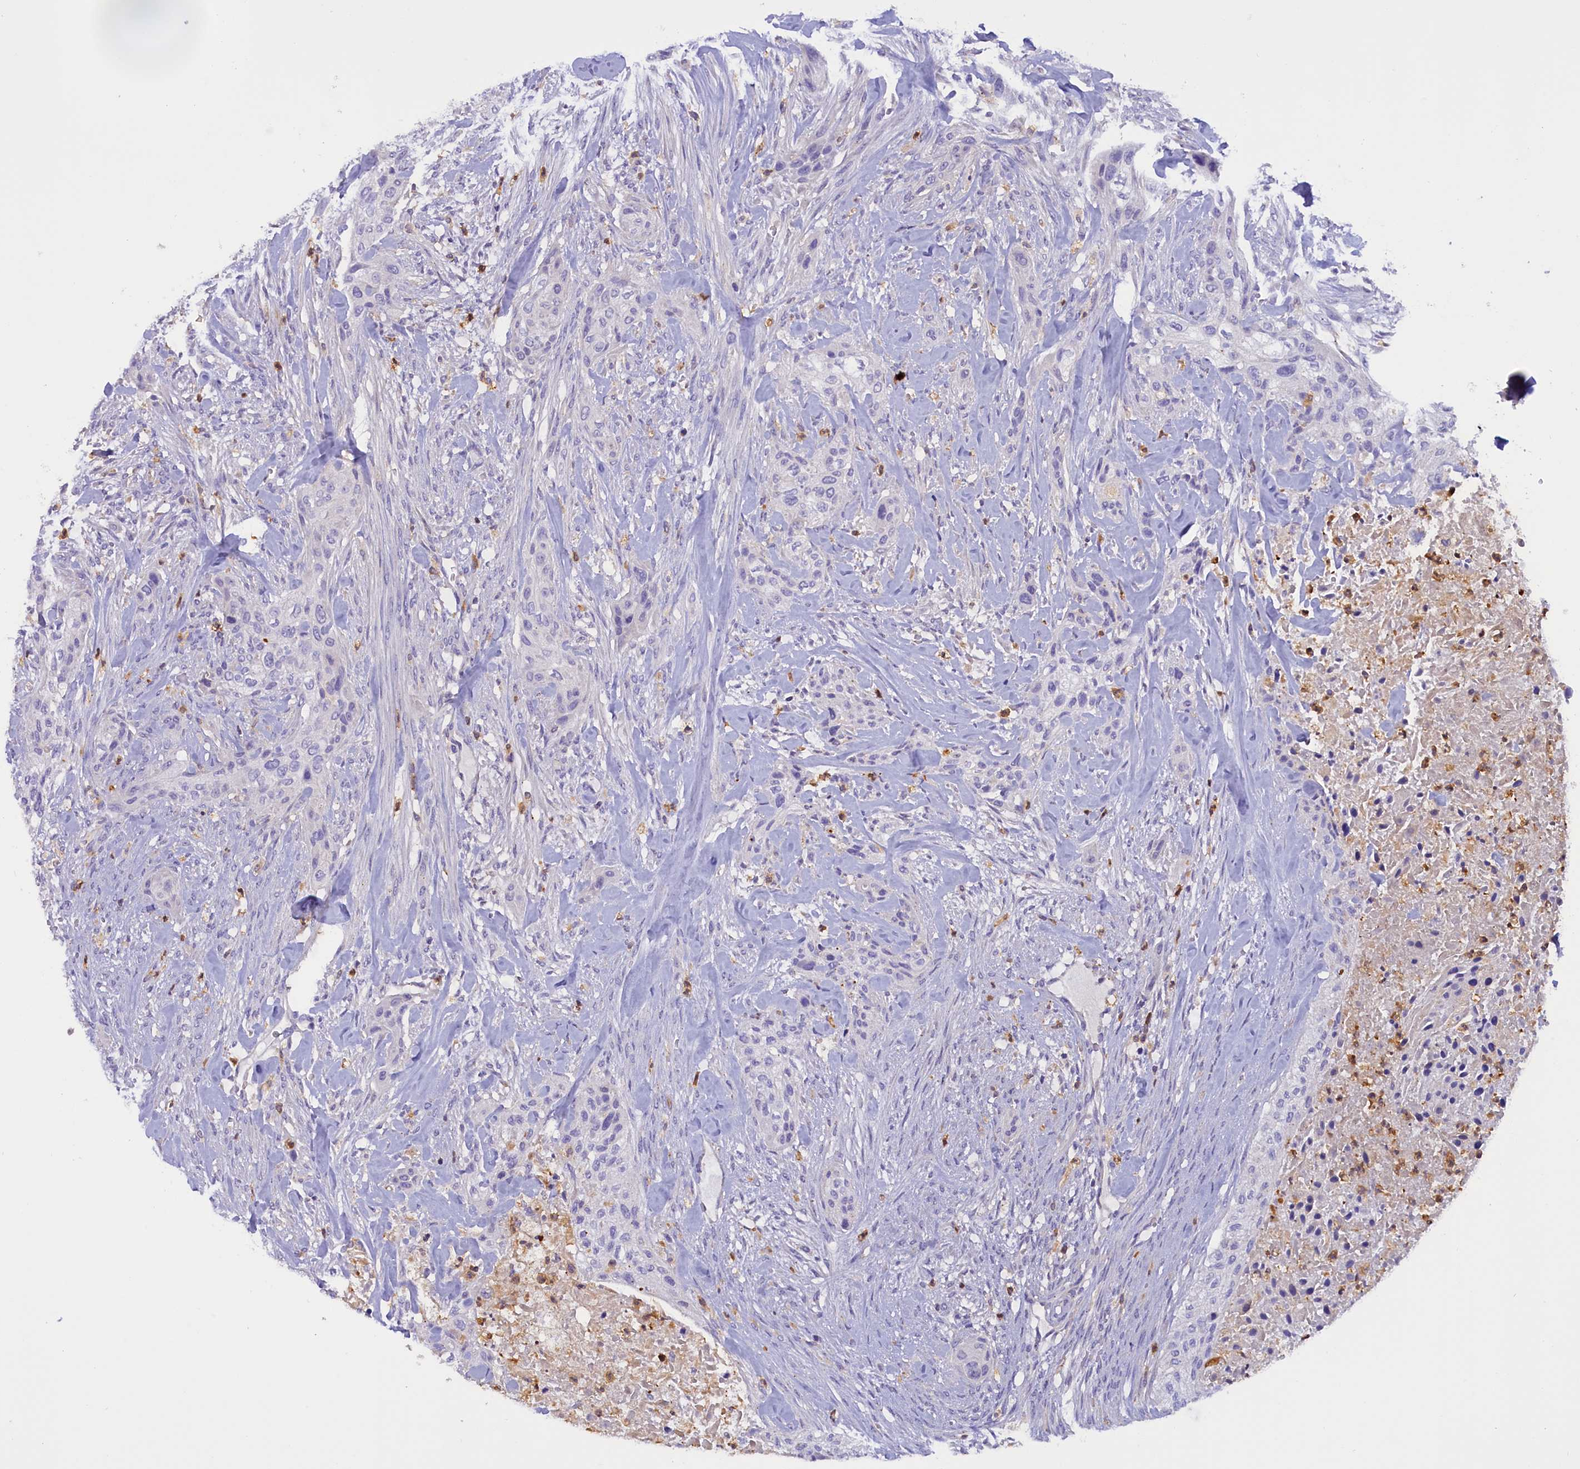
{"staining": {"intensity": "negative", "quantity": "none", "location": "none"}, "tissue": "urothelial cancer", "cell_type": "Tumor cells", "image_type": "cancer", "snomed": [{"axis": "morphology", "description": "Urothelial carcinoma, High grade"}, {"axis": "topography", "description": "Urinary bladder"}], "caption": "IHC micrograph of neoplastic tissue: urothelial carcinoma (high-grade) stained with DAB (3,3'-diaminobenzidine) displays no significant protein positivity in tumor cells.", "gene": "FAM149B1", "patient": {"sex": "male", "age": 35}}